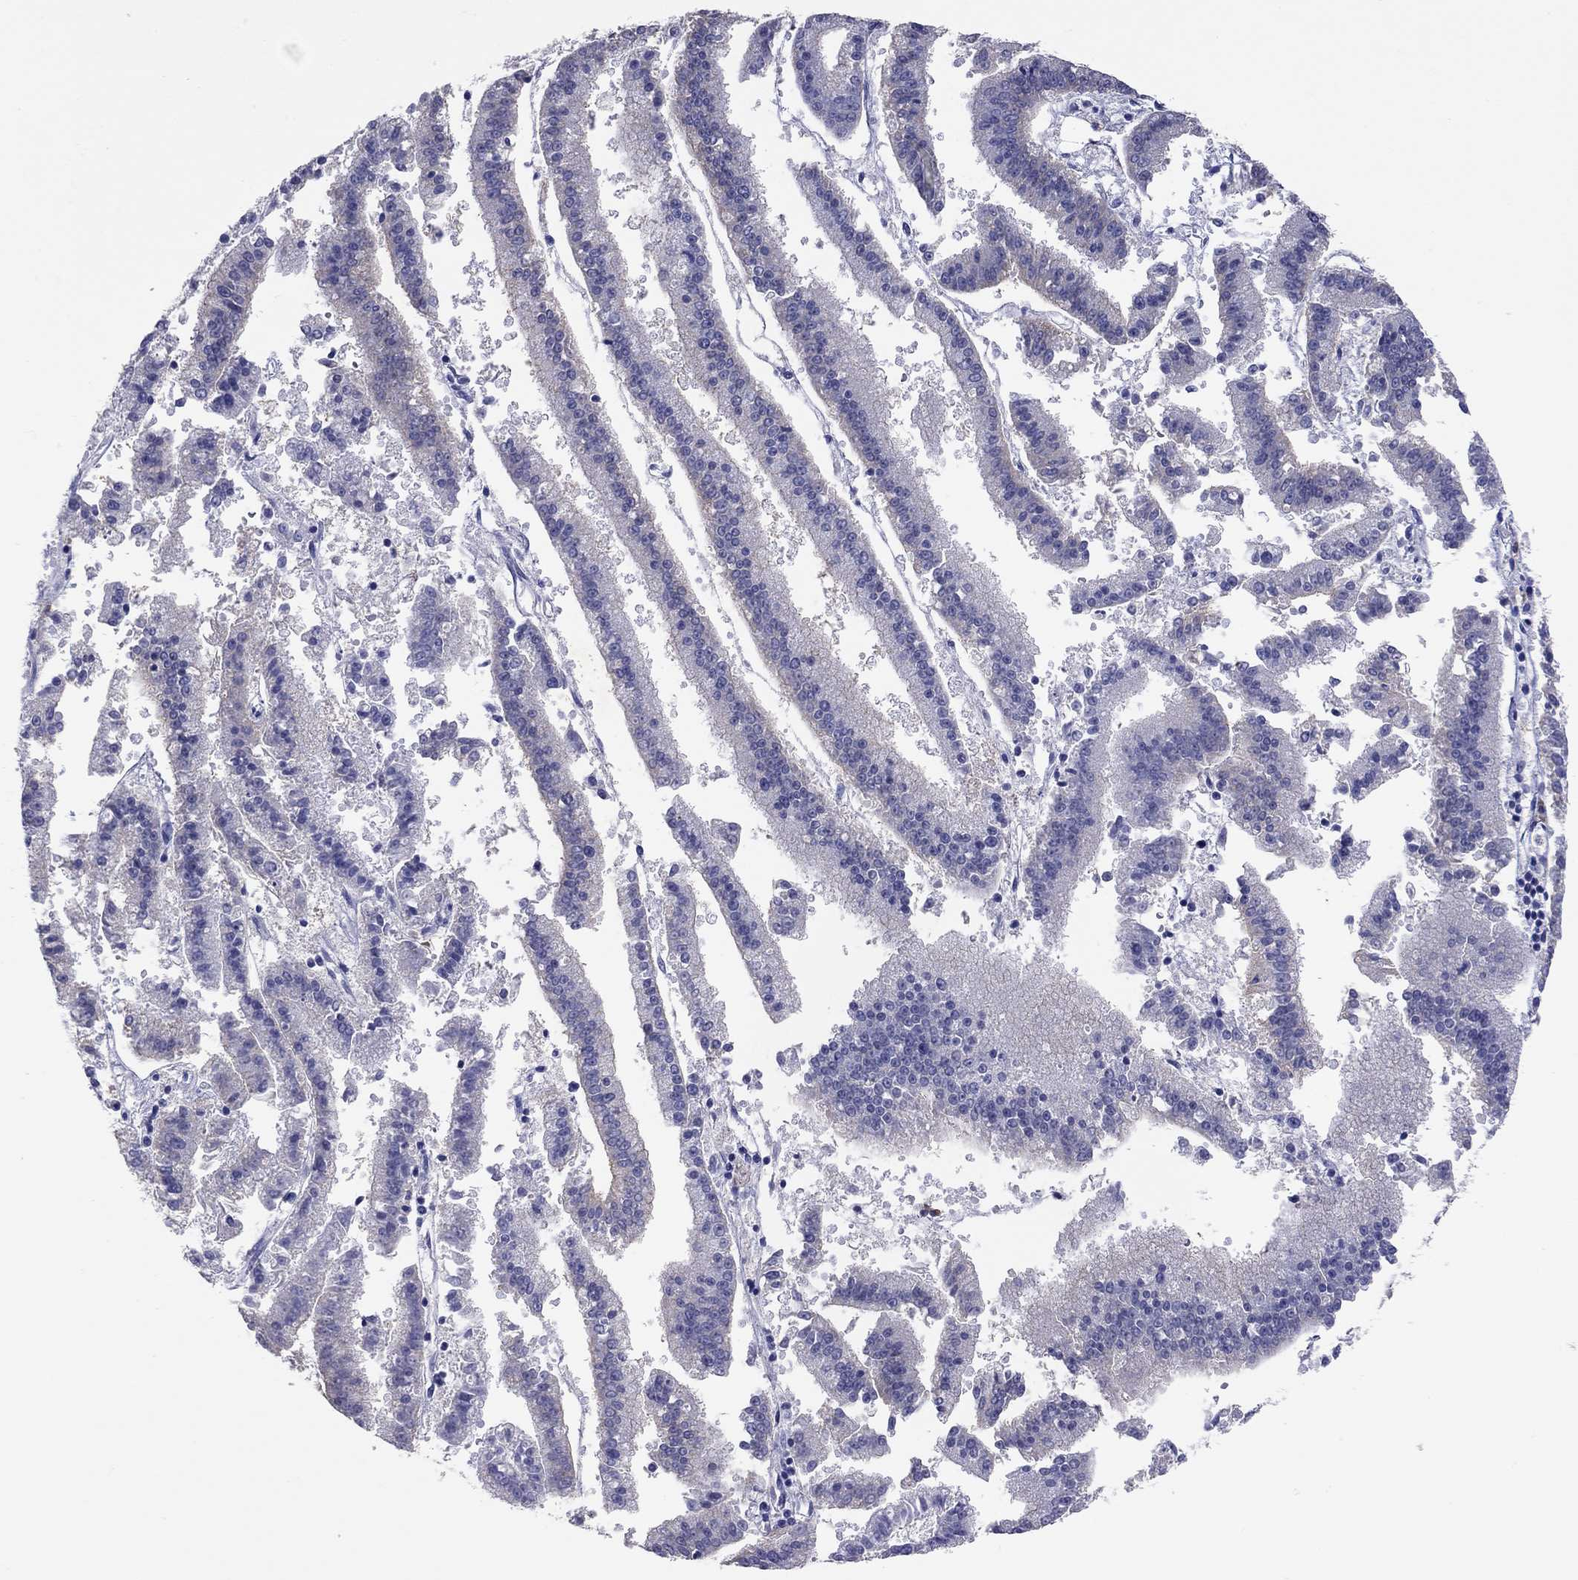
{"staining": {"intensity": "negative", "quantity": "none", "location": "none"}, "tissue": "endometrial cancer", "cell_type": "Tumor cells", "image_type": "cancer", "snomed": [{"axis": "morphology", "description": "Adenocarcinoma, NOS"}, {"axis": "topography", "description": "Endometrium"}], "caption": "The immunohistochemistry photomicrograph has no significant staining in tumor cells of endometrial cancer tissue.", "gene": "CALHM1", "patient": {"sex": "female", "age": 66}}